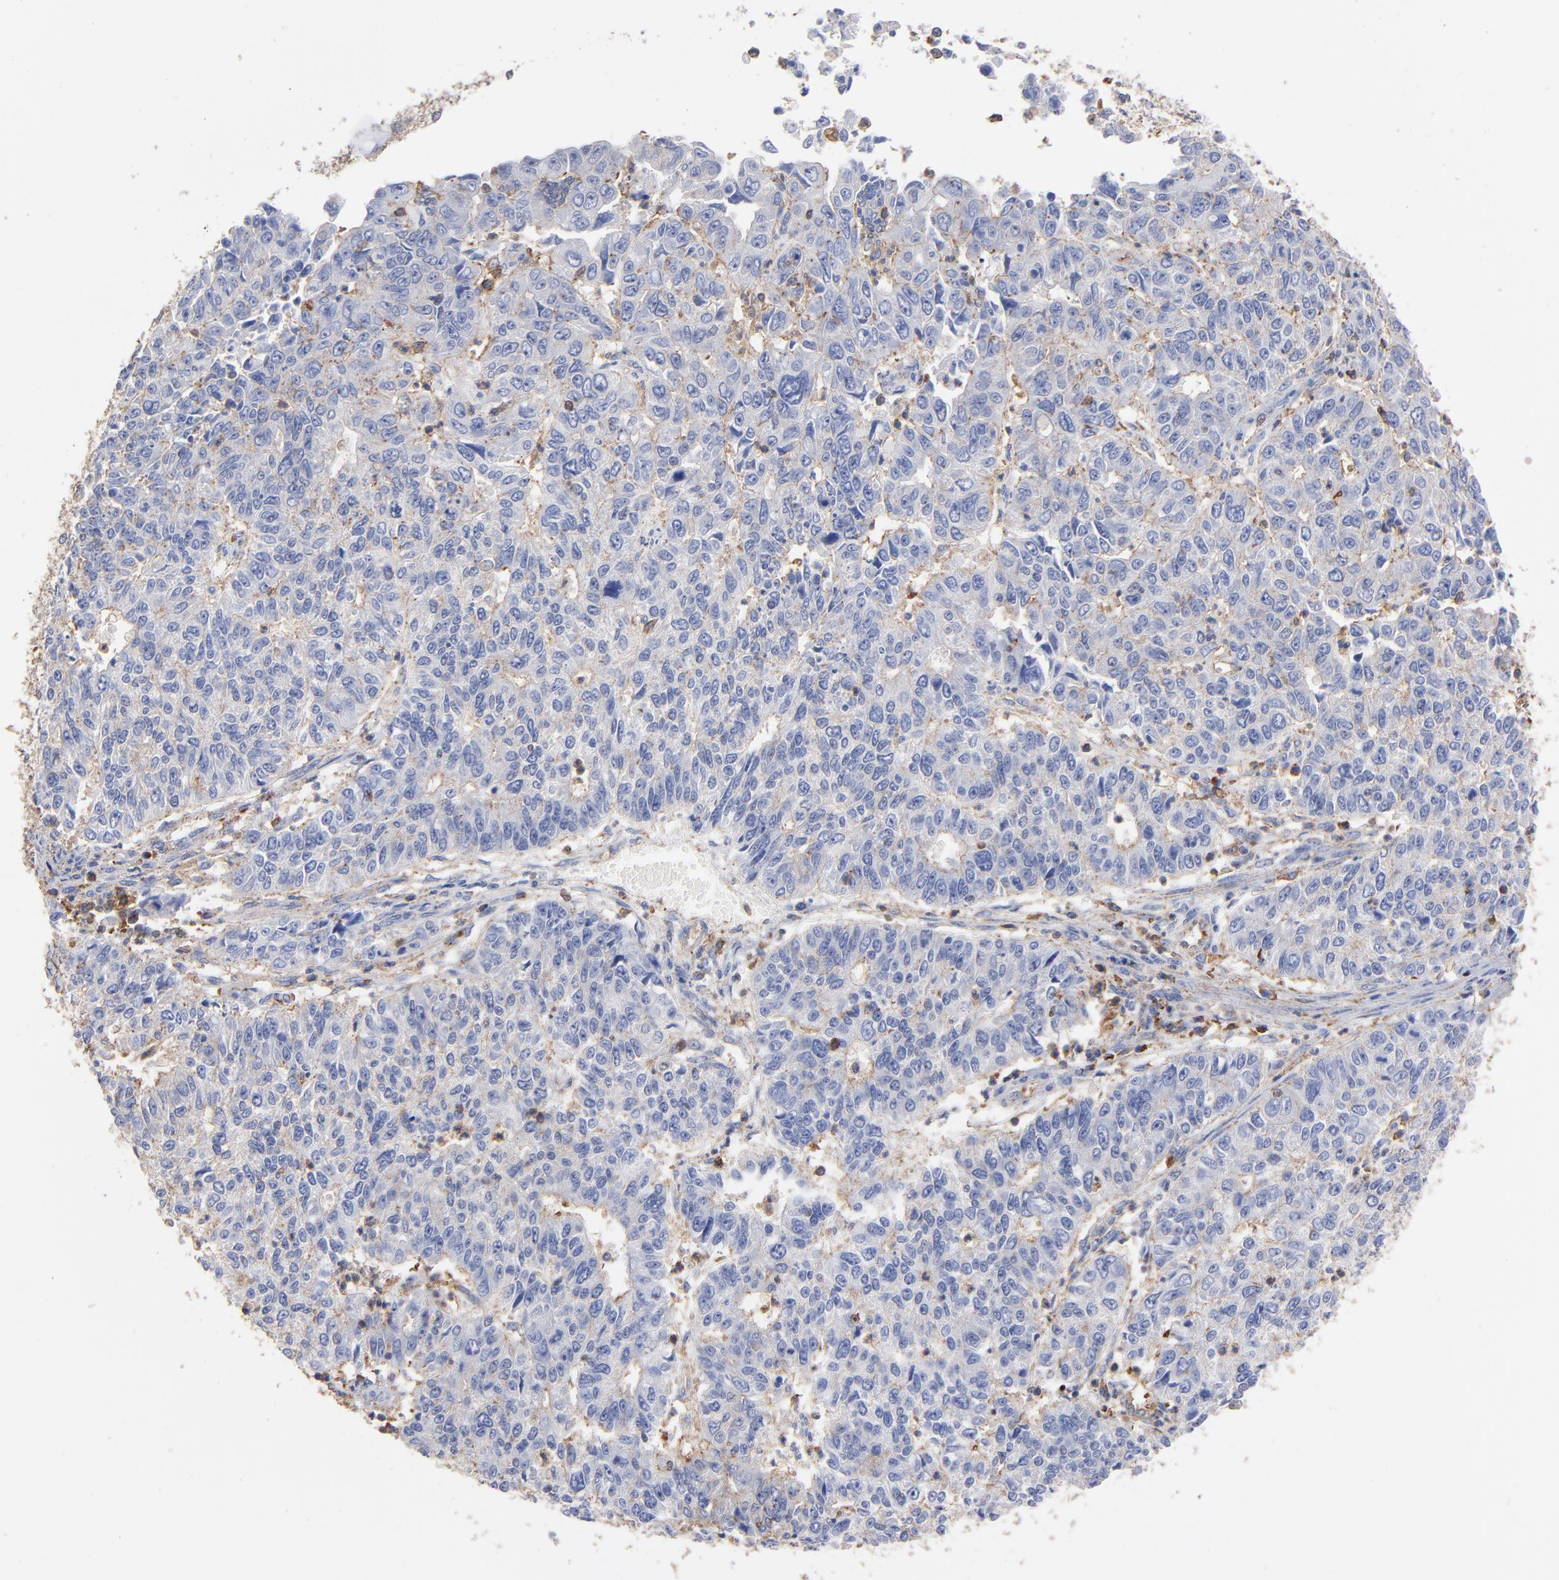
{"staining": {"intensity": "weak", "quantity": "25%-75%", "location": "cytoplasmic/membranous"}, "tissue": "endometrial cancer", "cell_type": "Tumor cells", "image_type": "cancer", "snomed": [{"axis": "morphology", "description": "Adenocarcinoma, NOS"}, {"axis": "topography", "description": "Endometrium"}], "caption": "Immunohistochemistry staining of endometrial cancer (adenocarcinoma), which shows low levels of weak cytoplasmic/membranous expression in approximately 25%-75% of tumor cells indicating weak cytoplasmic/membranous protein expression. The staining was performed using DAB (brown) for protein detection and nuclei were counterstained in hematoxylin (blue).", "gene": "ASL", "patient": {"sex": "female", "age": 42}}